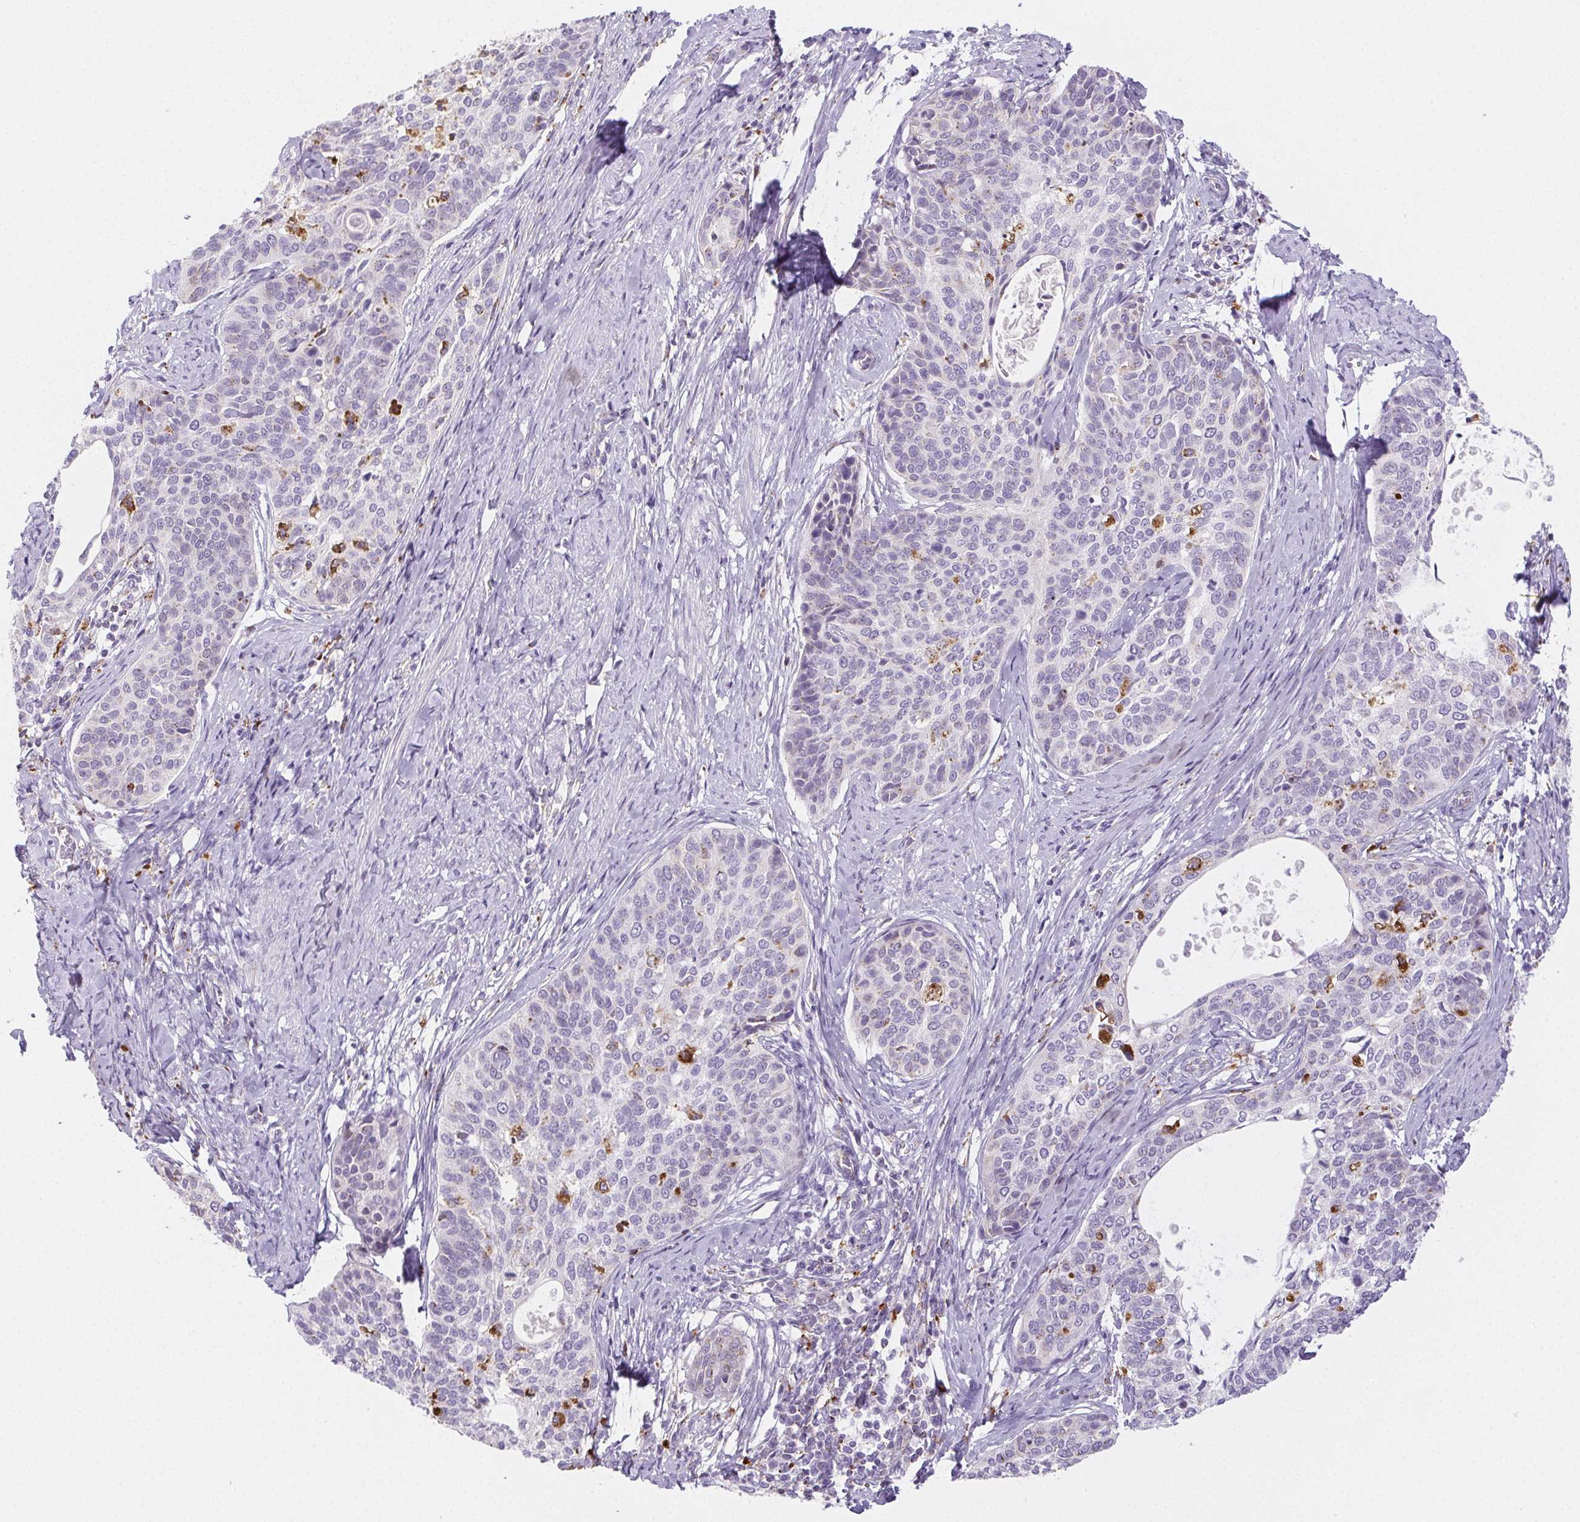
{"staining": {"intensity": "negative", "quantity": "none", "location": "none"}, "tissue": "cervical cancer", "cell_type": "Tumor cells", "image_type": "cancer", "snomed": [{"axis": "morphology", "description": "Squamous cell carcinoma, NOS"}, {"axis": "topography", "description": "Cervix"}], "caption": "DAB (3,3'-diaminobenzidine) immunohistochemical staining of human cervical cancer shows no significant positivity in tumor cells.", "gene": "LIPA", "patient": {"sex": "female", "age": 69}}